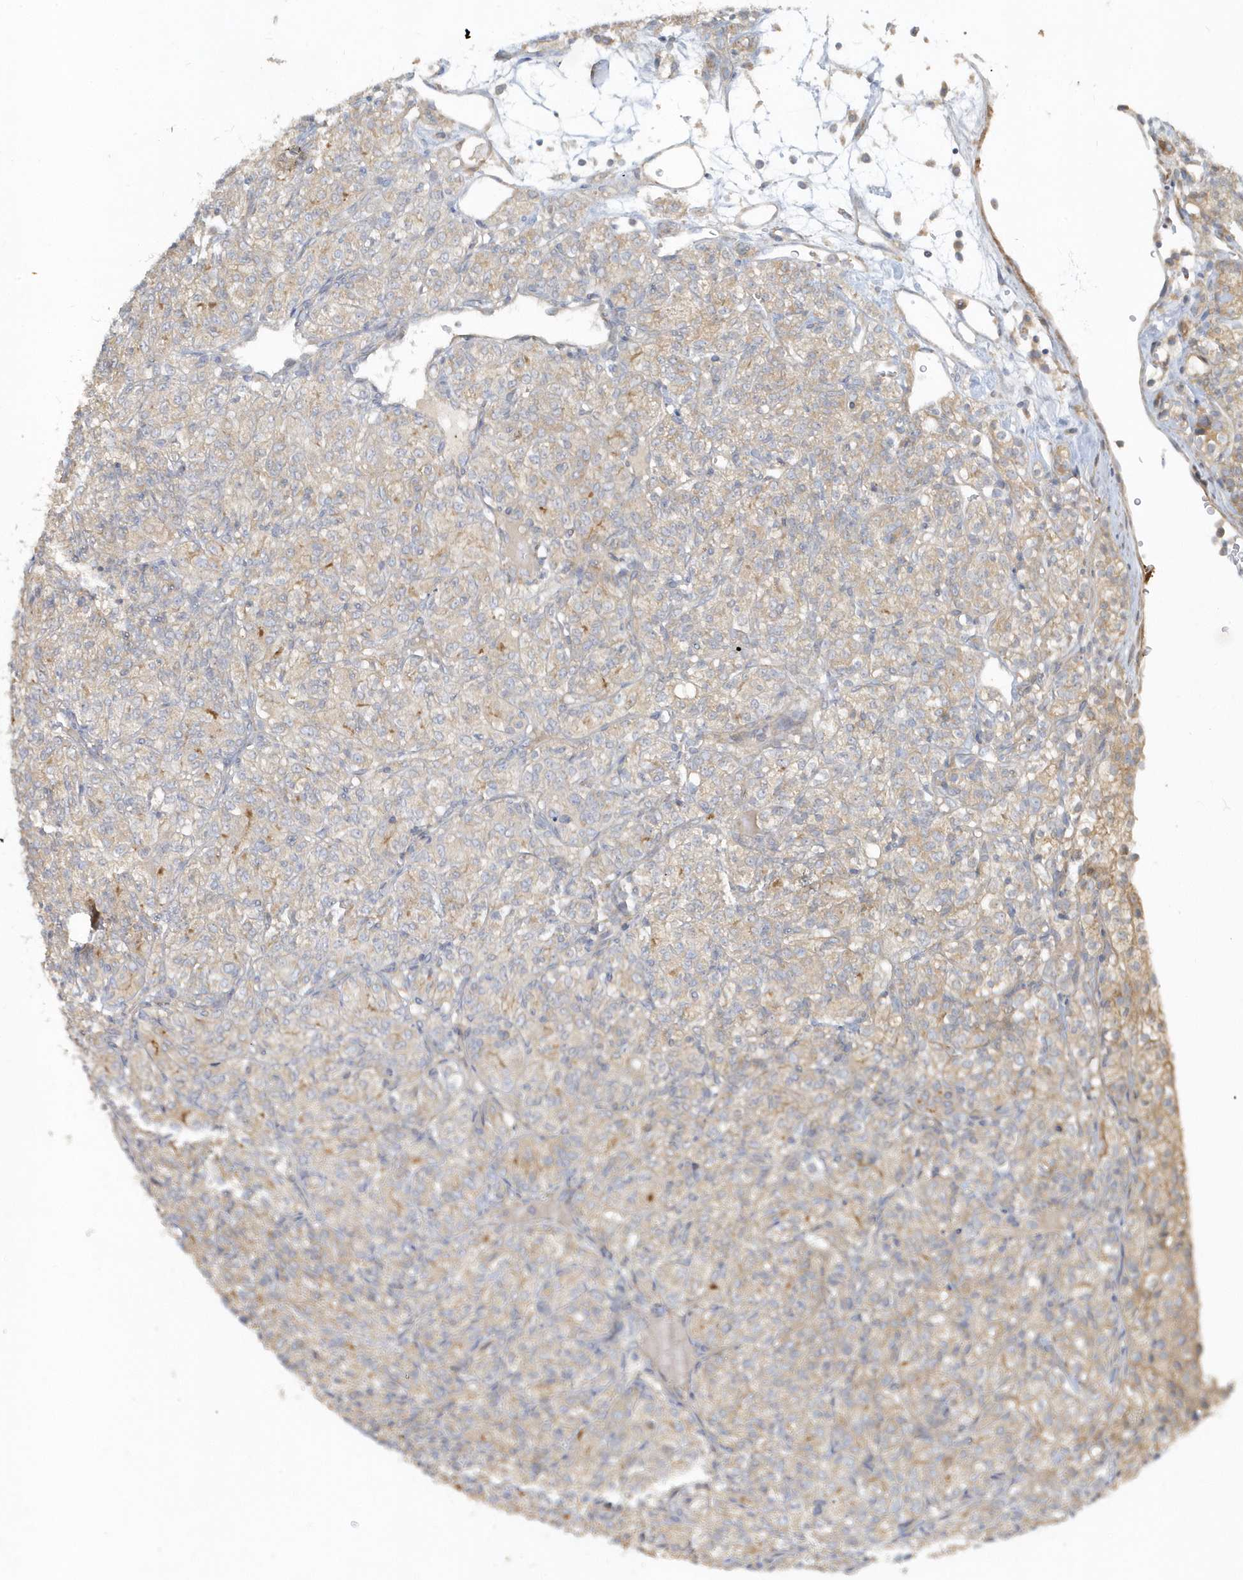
{"staining": {"intensity": "weak", "quantity": "25%-75%", "location": "cytoplasmic/membranous"}, "tissue": "renal cancer", "cell_type": "Tumor cells", "image_type": "cancer", "snomed": [{"axis": "morphology", "description": "Adenocarcinoma, NOS"}, {"axis": "topography", "description": "Kidney"}], "caption": "Weak cytoplasmic/membranous positivity is present in approximately 25%-75% of tumor cells in renal adenocarcinoma.", "gene": "LEXM", "patient": {"sex": "male", "age": 77}}